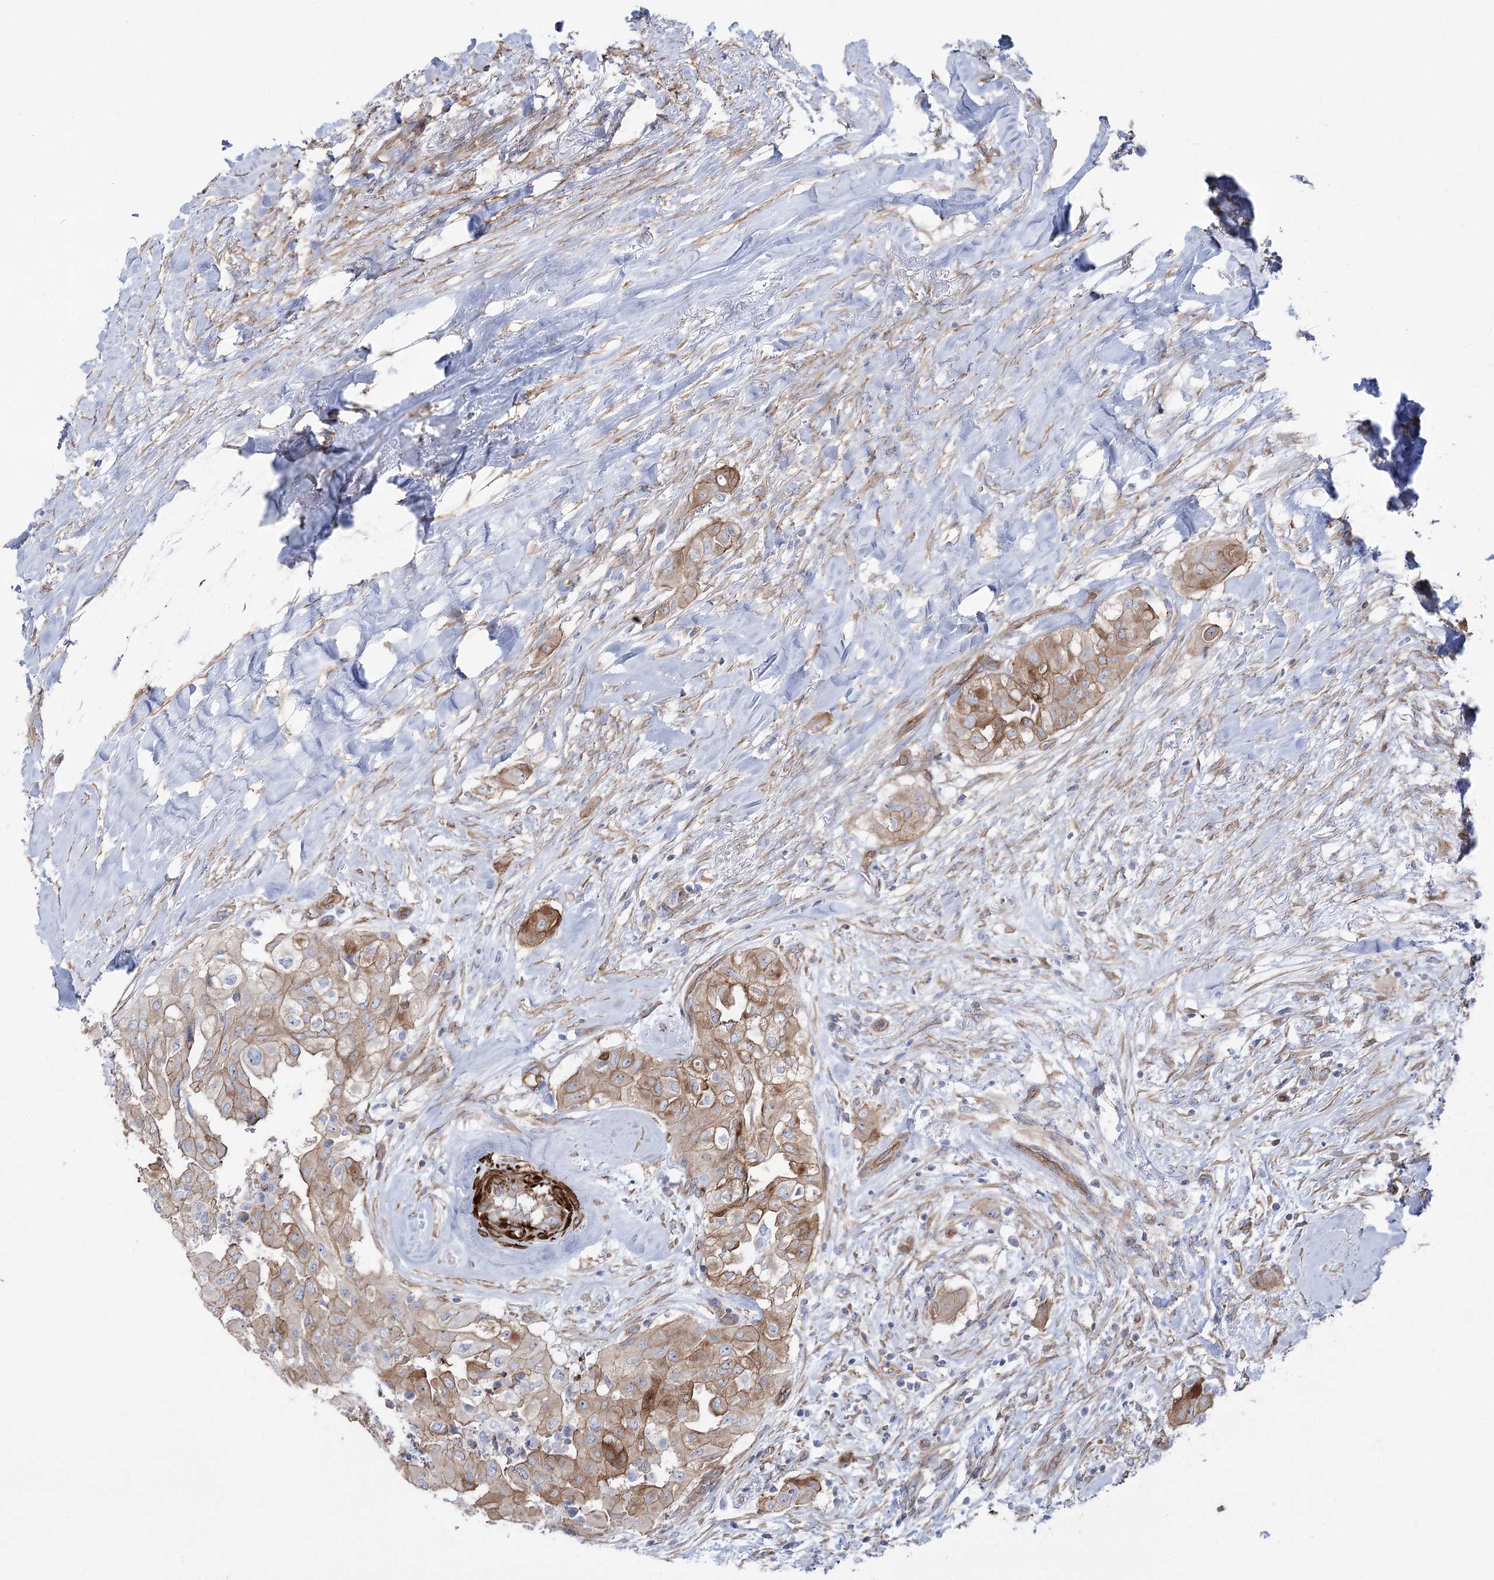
{"staining": {"intensity": "moderate", "quantity": ">75%", "location": "cytoplasmic/membranous"}, "tissue": "thyroid cancer", "cell_type": "Tumor cells", "image_type": "cancer", "snomed": [{"axis": "morphology", "description": "Papillary adenocarcinoma, NOS"}, {"axis": "topography", "description": "Thyroid gland"}], "caption": "Brown immunohistochemical staining in thyroid papillary adenocarcinoma reveals moderate cytoplasmic/membranous expression in approximately >75% of tumor cells. (Brightfield microscopy of DAB IHC at high magnification).", "gene": "PLEKHA5", "patient": {"sex": "female", "age": 59}}